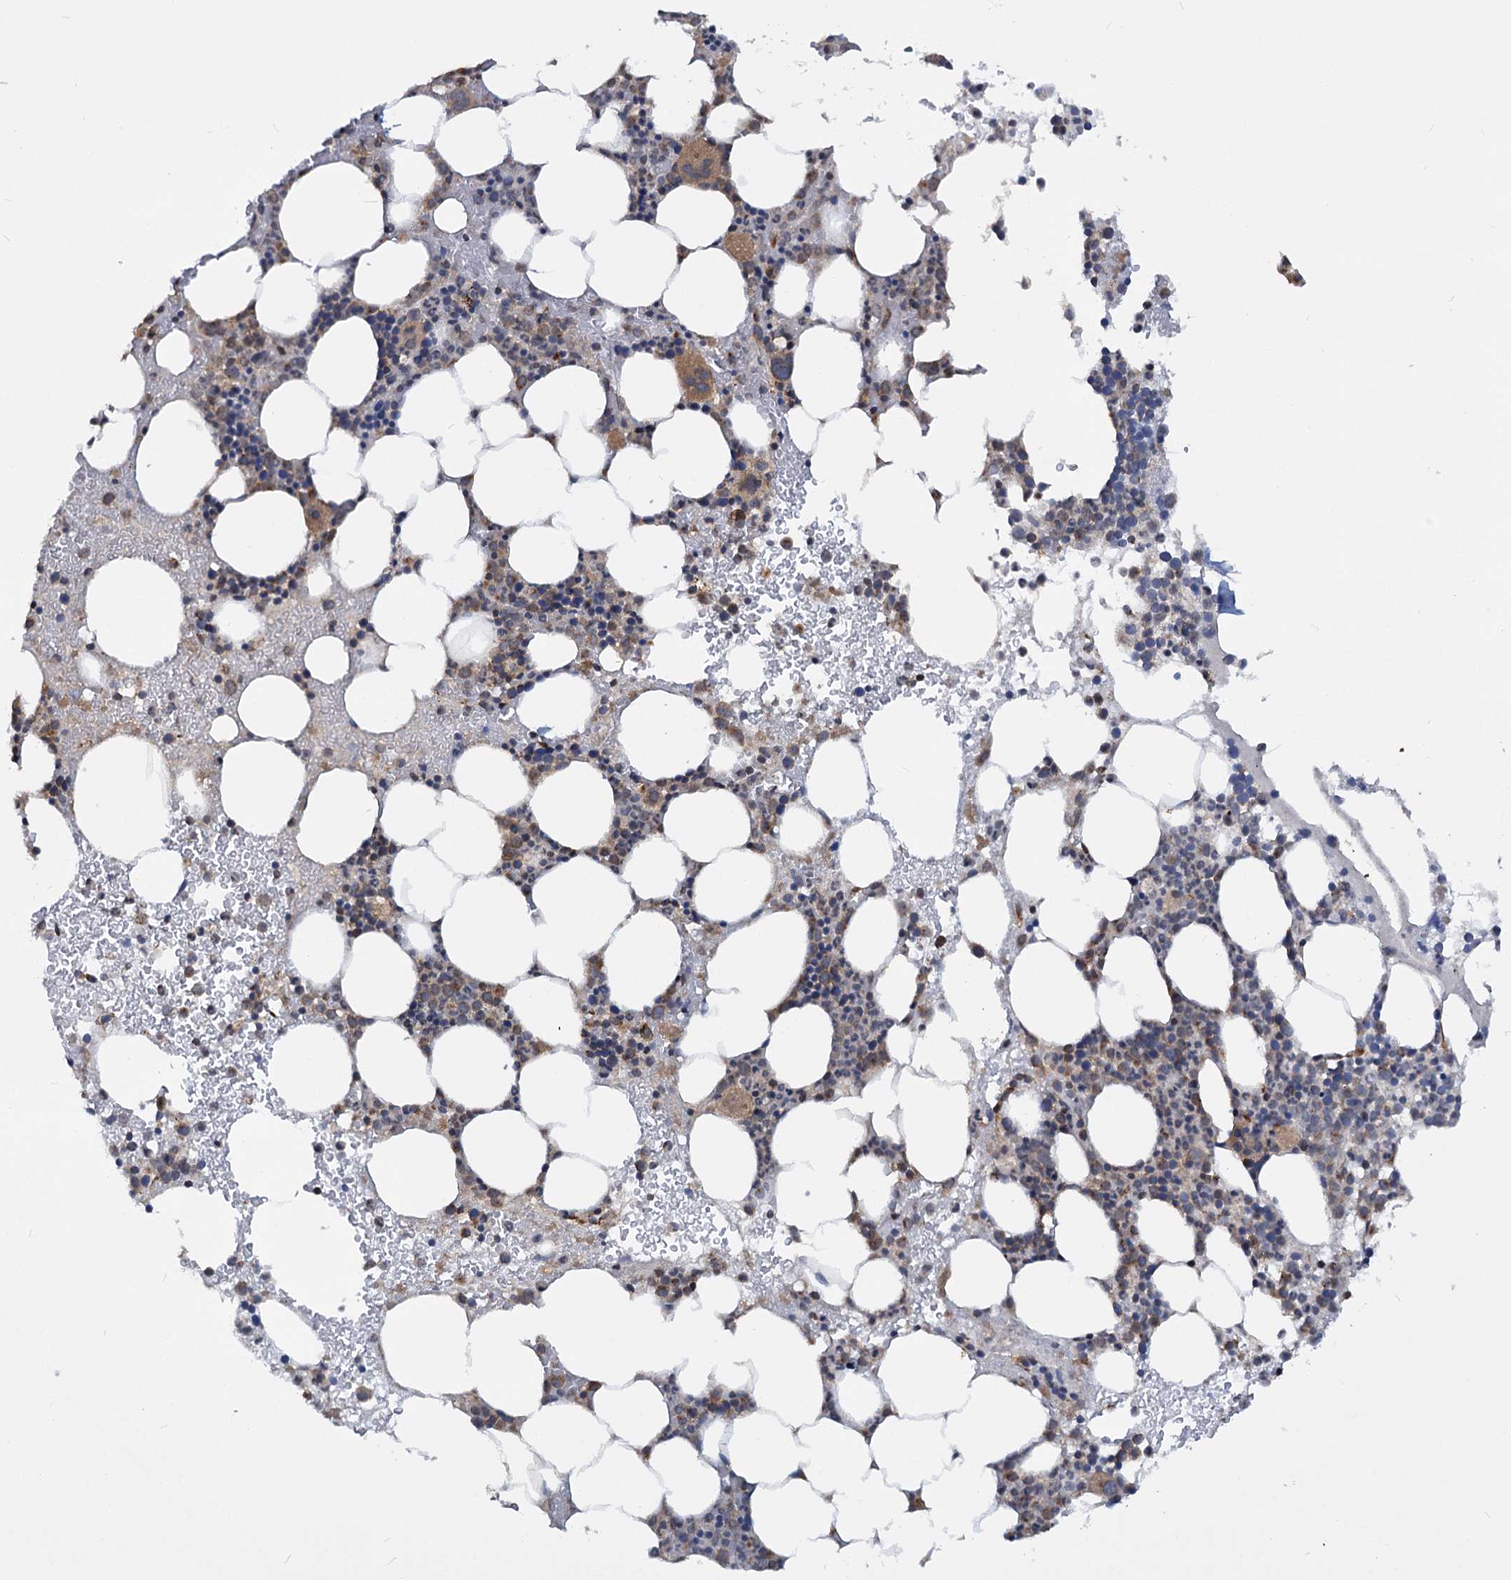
{"staining": {"intensity": "moderate", "quantity": "25%-75%", "location": "cytoplasmic/membranous"}, "tissue": "bone marrow", "cell_type": "Hematopoietic cells", "image_type": "normal", "snomed": [{"axis": "morphology", "description": "Normal tissue, NOS"}, {"axis": "topography", "description": "Bone marrow"}], "caption": "An IHC histopathology image of unremarkable tissue is shown. Protein staining in brown shows moderate cytoplasmic/membranous positivity in bone marrow within hematopoietic cells.", "gene": "CEP76", "patient": {"sex": "female", "age": 76}}